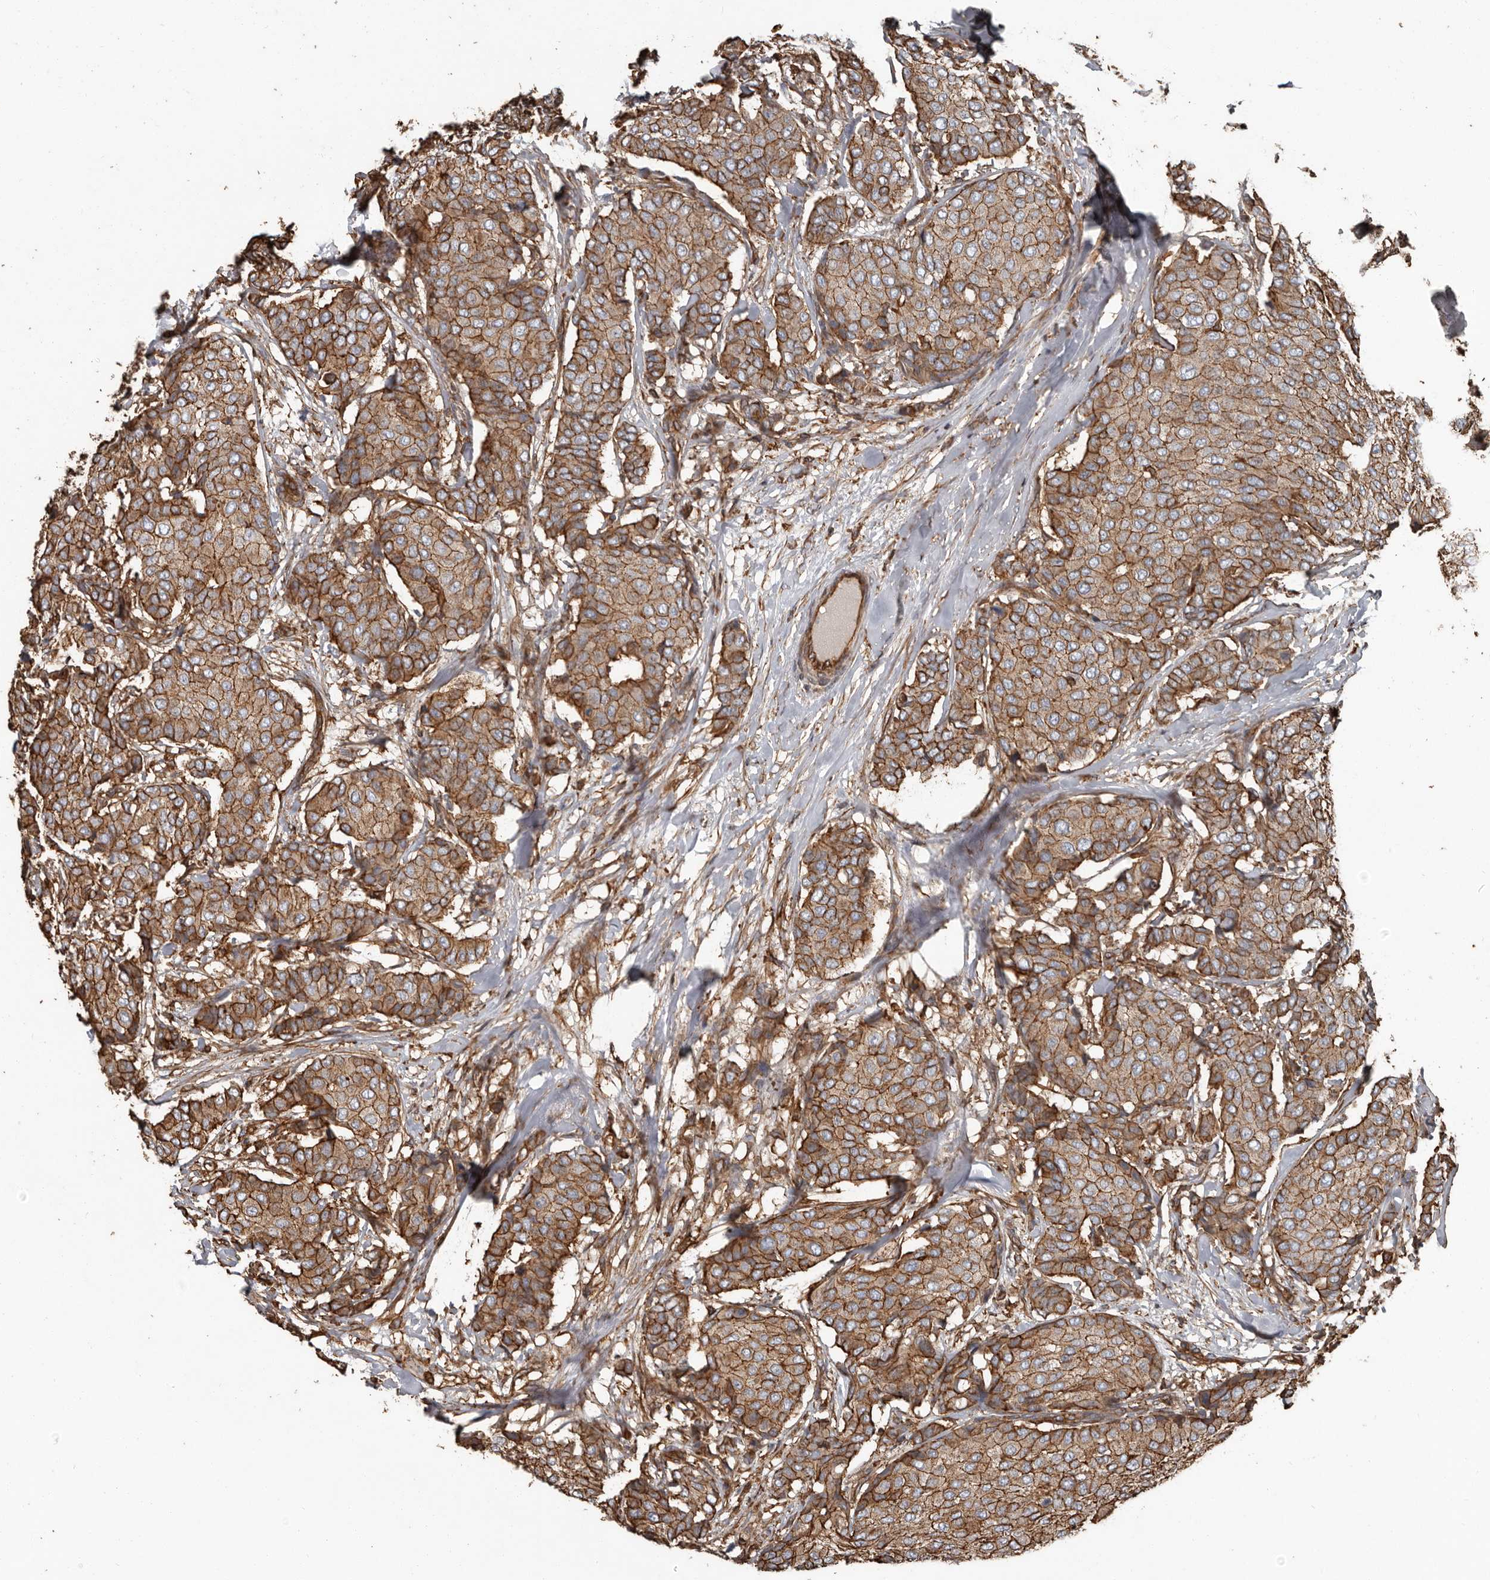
{"staining": {"intensity": "moderate", "quantity": ">75%", "location": "cytoplasmic/membranous"}, "tissue": "breast cancer", "cell_type": "Tumor cells", "image_type": "cancer", "snomed": [{"axis": "morphology", "description": "Duct carcinoma"}, {"axis": "topography", "description": "Breast"}], "caption": "Immunohistochemical staining of human breast cancer (intraductal carcinoma) exhibits moderate cytoplasmic/membranous protein expression in about >75% of tumor cells.", "gene": "DENND6B", "patient": {"sex": "female", "age": 75}}